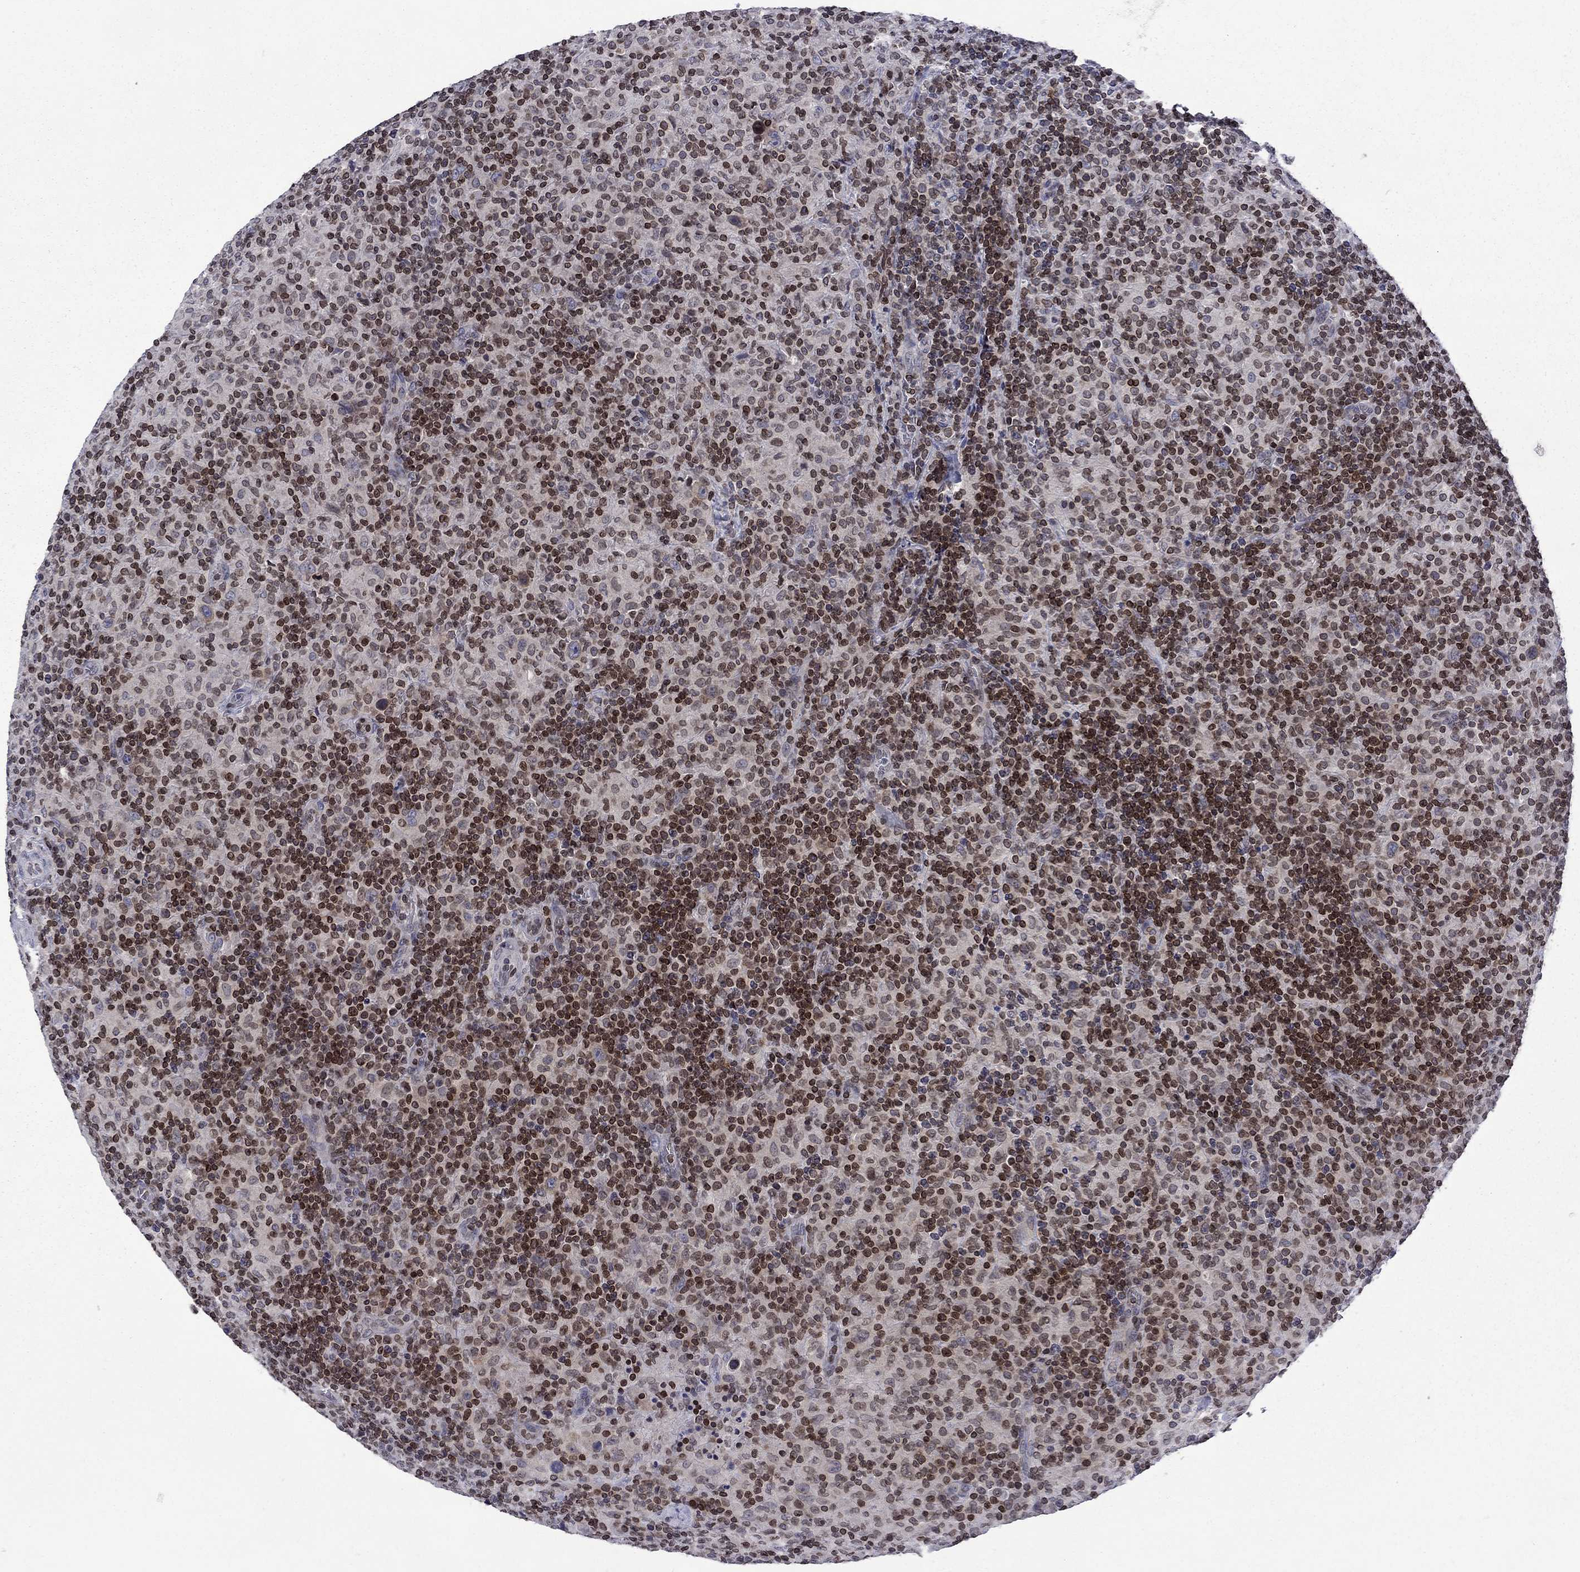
{"staining": {"intensity": "strong", "quantity": ">75%", "location": "cytoplasmic/membranous,nuclear"}, "tissue": "lymphoma", "cell_type": "Tumor cells", "image_type": "cancer", "snomed": [{"axis": "morphology", "description": "Hodgkin's disease, NOS"}, {"axis": "topography", "description": "Lymph node"}], "caption": "Hodgkin's disease was stained to show a protein in brown. There is high levels of strong cytoplasmic/membranous and nuclear expression in about >75% of tumor cells. The protein of interest is shown in brown color, while the nuclei are stained blue.", "gene": "SLA", "patient": {"sex": "male", "age": 70}}